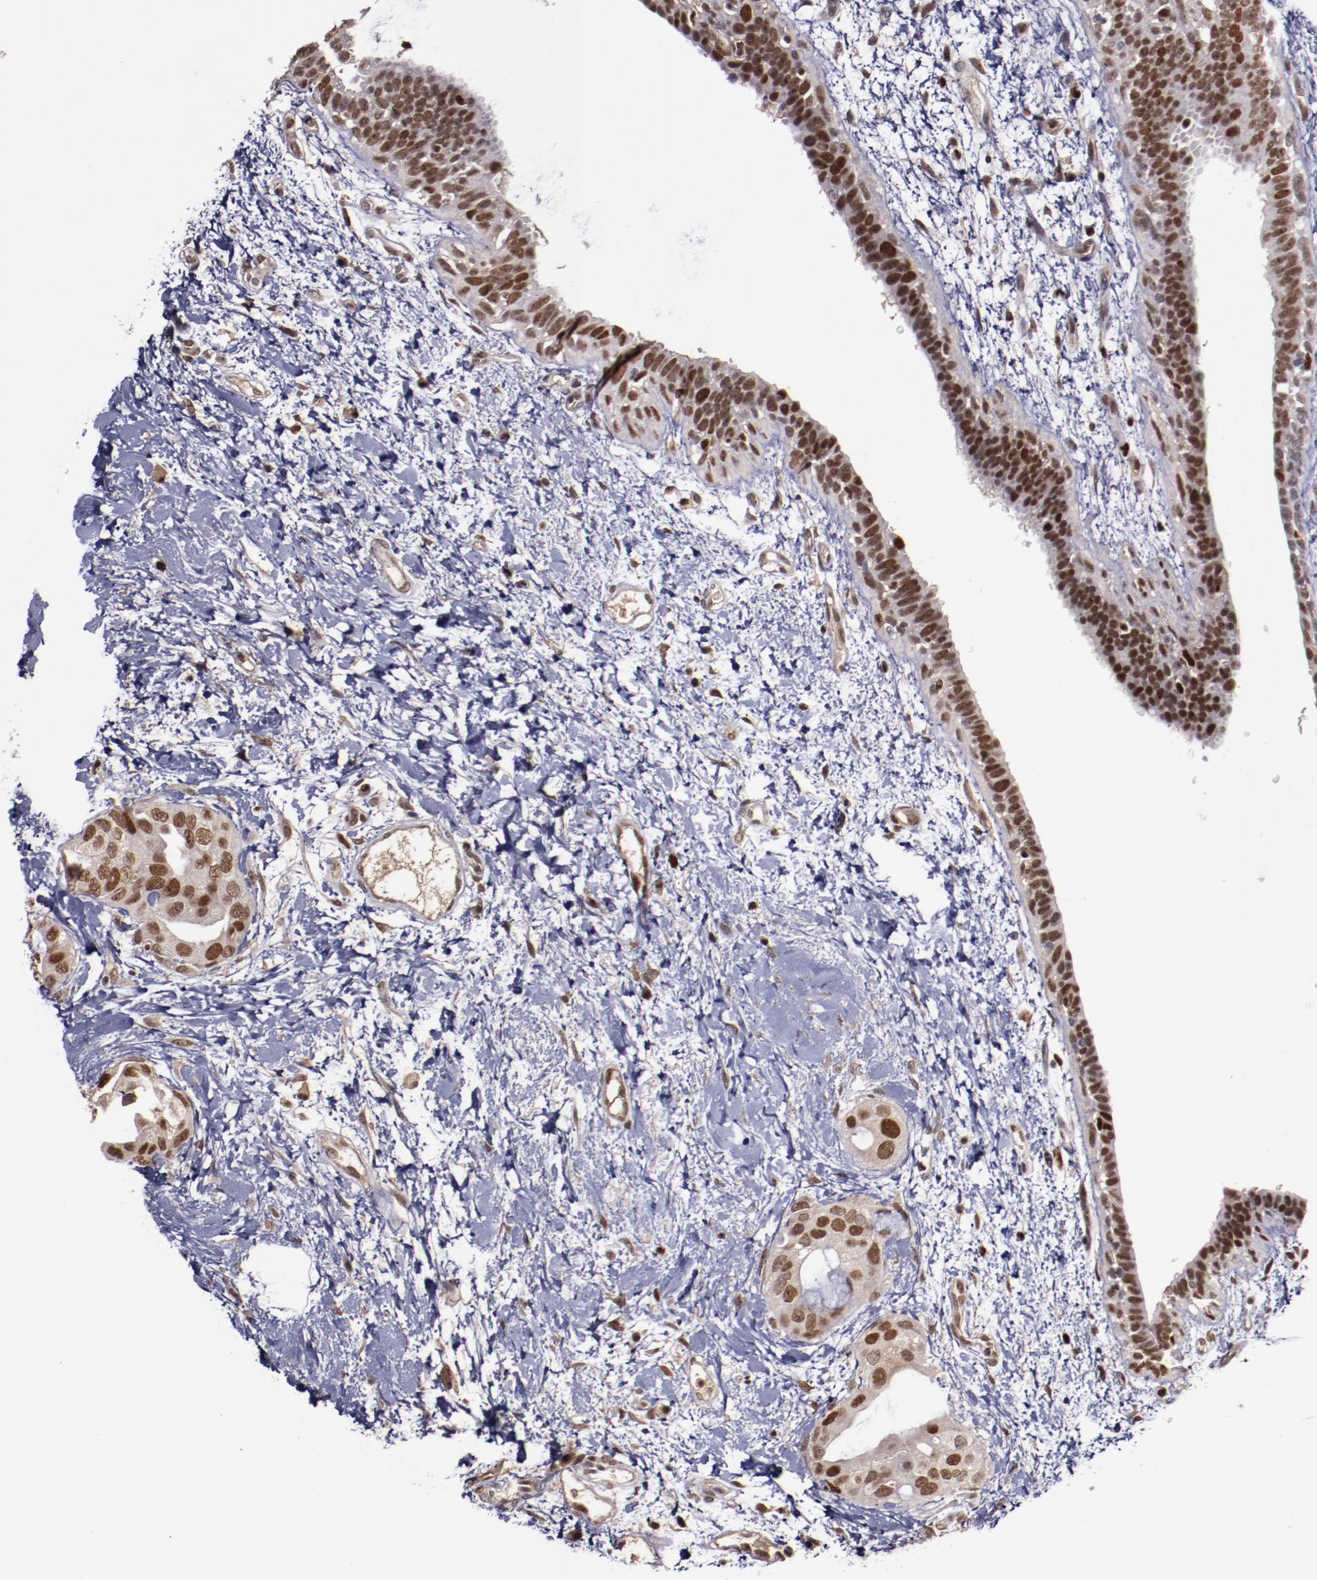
{"staining": {"intensity": "strong", "quantity": ">75%", "location": "nuclear"}, "tissue": "breast cancer", "cell_type": "Tumor cells", "image_type": "cancer", "snomed": [{"axis": "morphology", "description": "Duct carcinoma"}, {"axis": "topography", "description": "Breast"}], "caption": "Immunohistochemical staining of breast invasive ductal carcinoma shows strong nuclear protein expression in about >75% of tumor cells.", "gene": "CHEK2", "patient": {"sex": "female", "age": 40}}